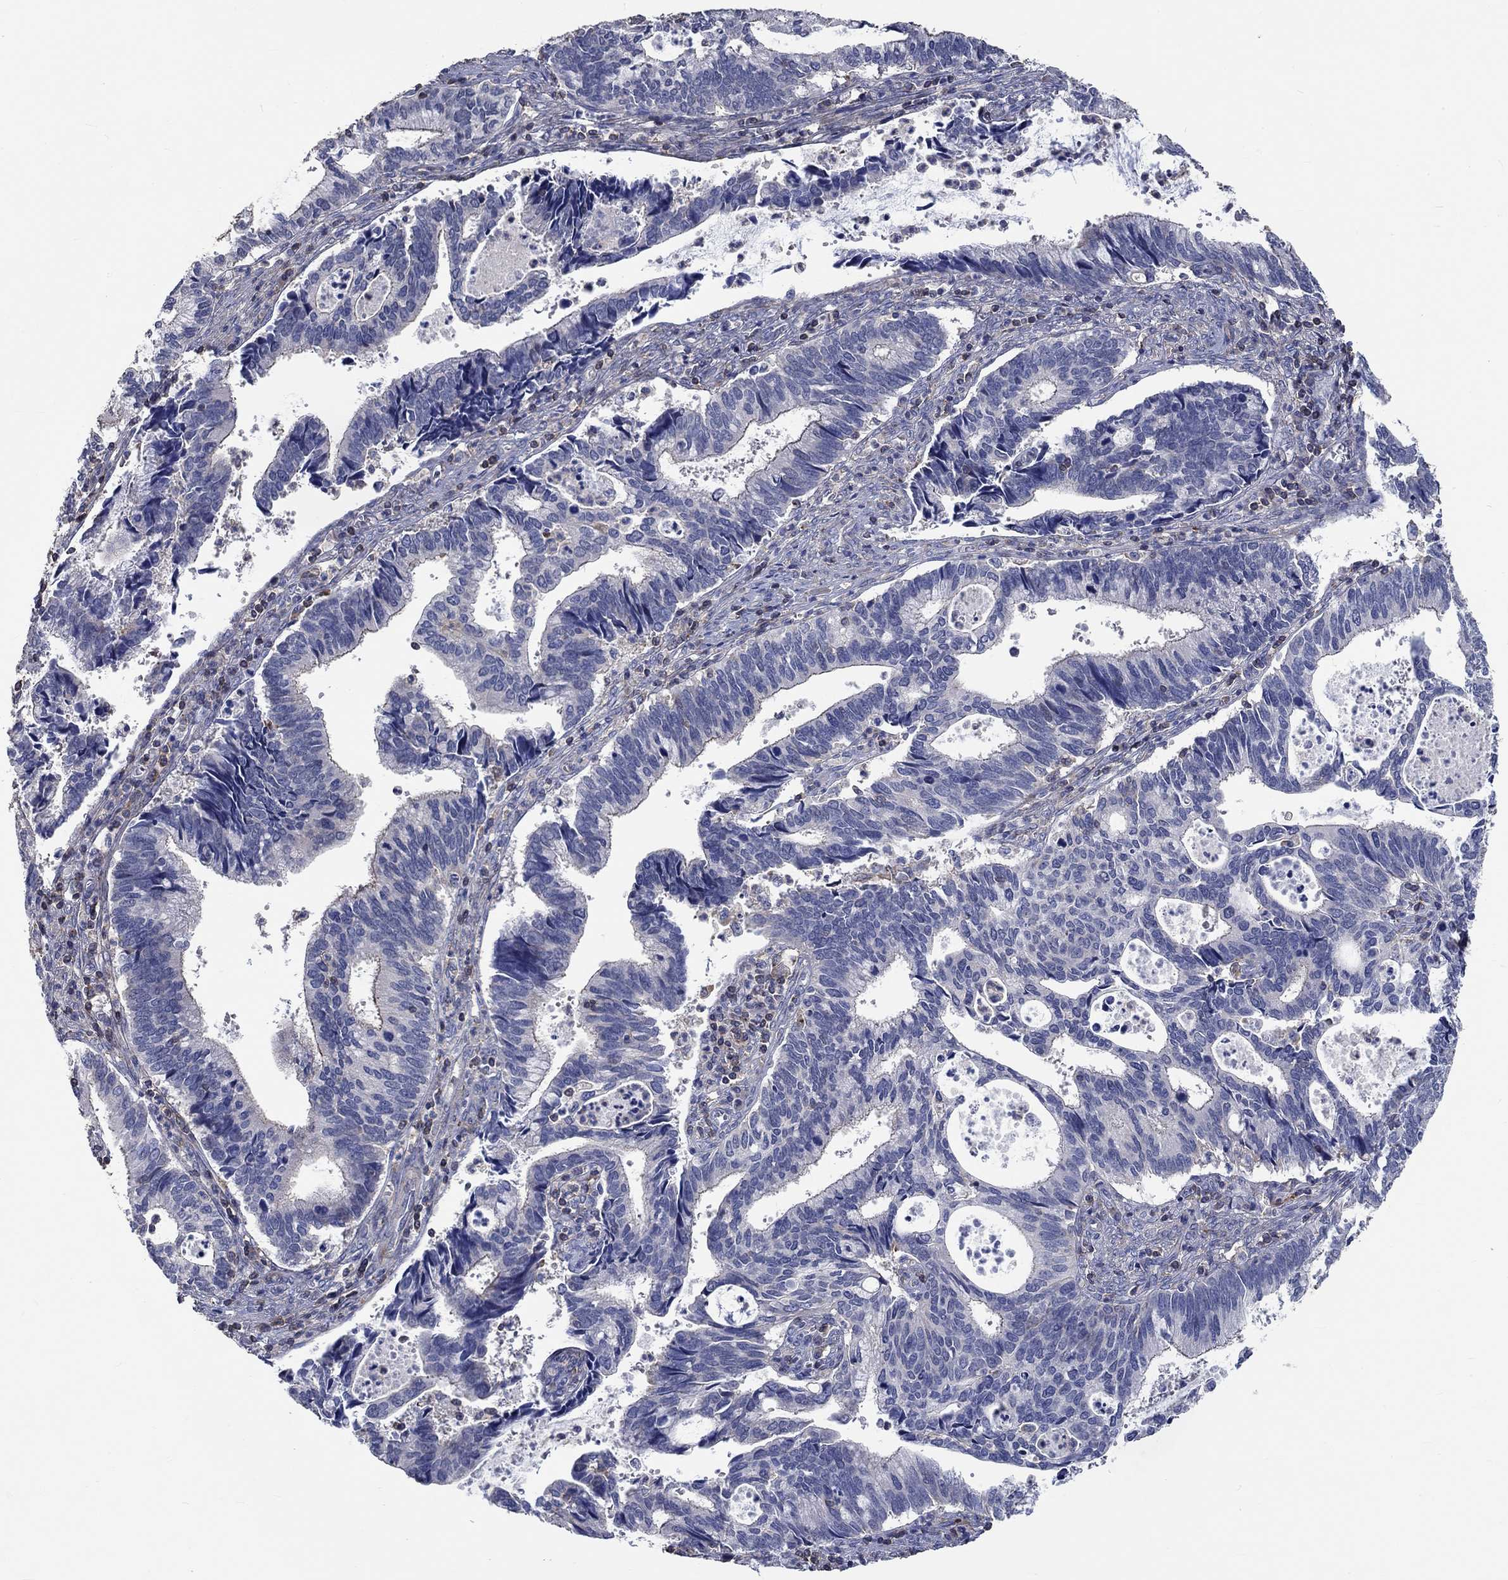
{"staining": {"intensity": "negative", "quantity": "none", "location": "none"}, "tissue": "cervical cancer", "cell_type": "Tumor cells", "image_type": "cancer", "snomed": [{"axis": "morphology", "description": "Adenocarcinoma, NOS"}, {"axis": "topography", "description": "Cervix"}], "caption": "Immunohistochemistry (IHC) of cervical adenocarcinoma shows no positivity in tumor cells.", "gene": "TNFAIP8L3", "patient": {"sex": "female", "age": 42}}